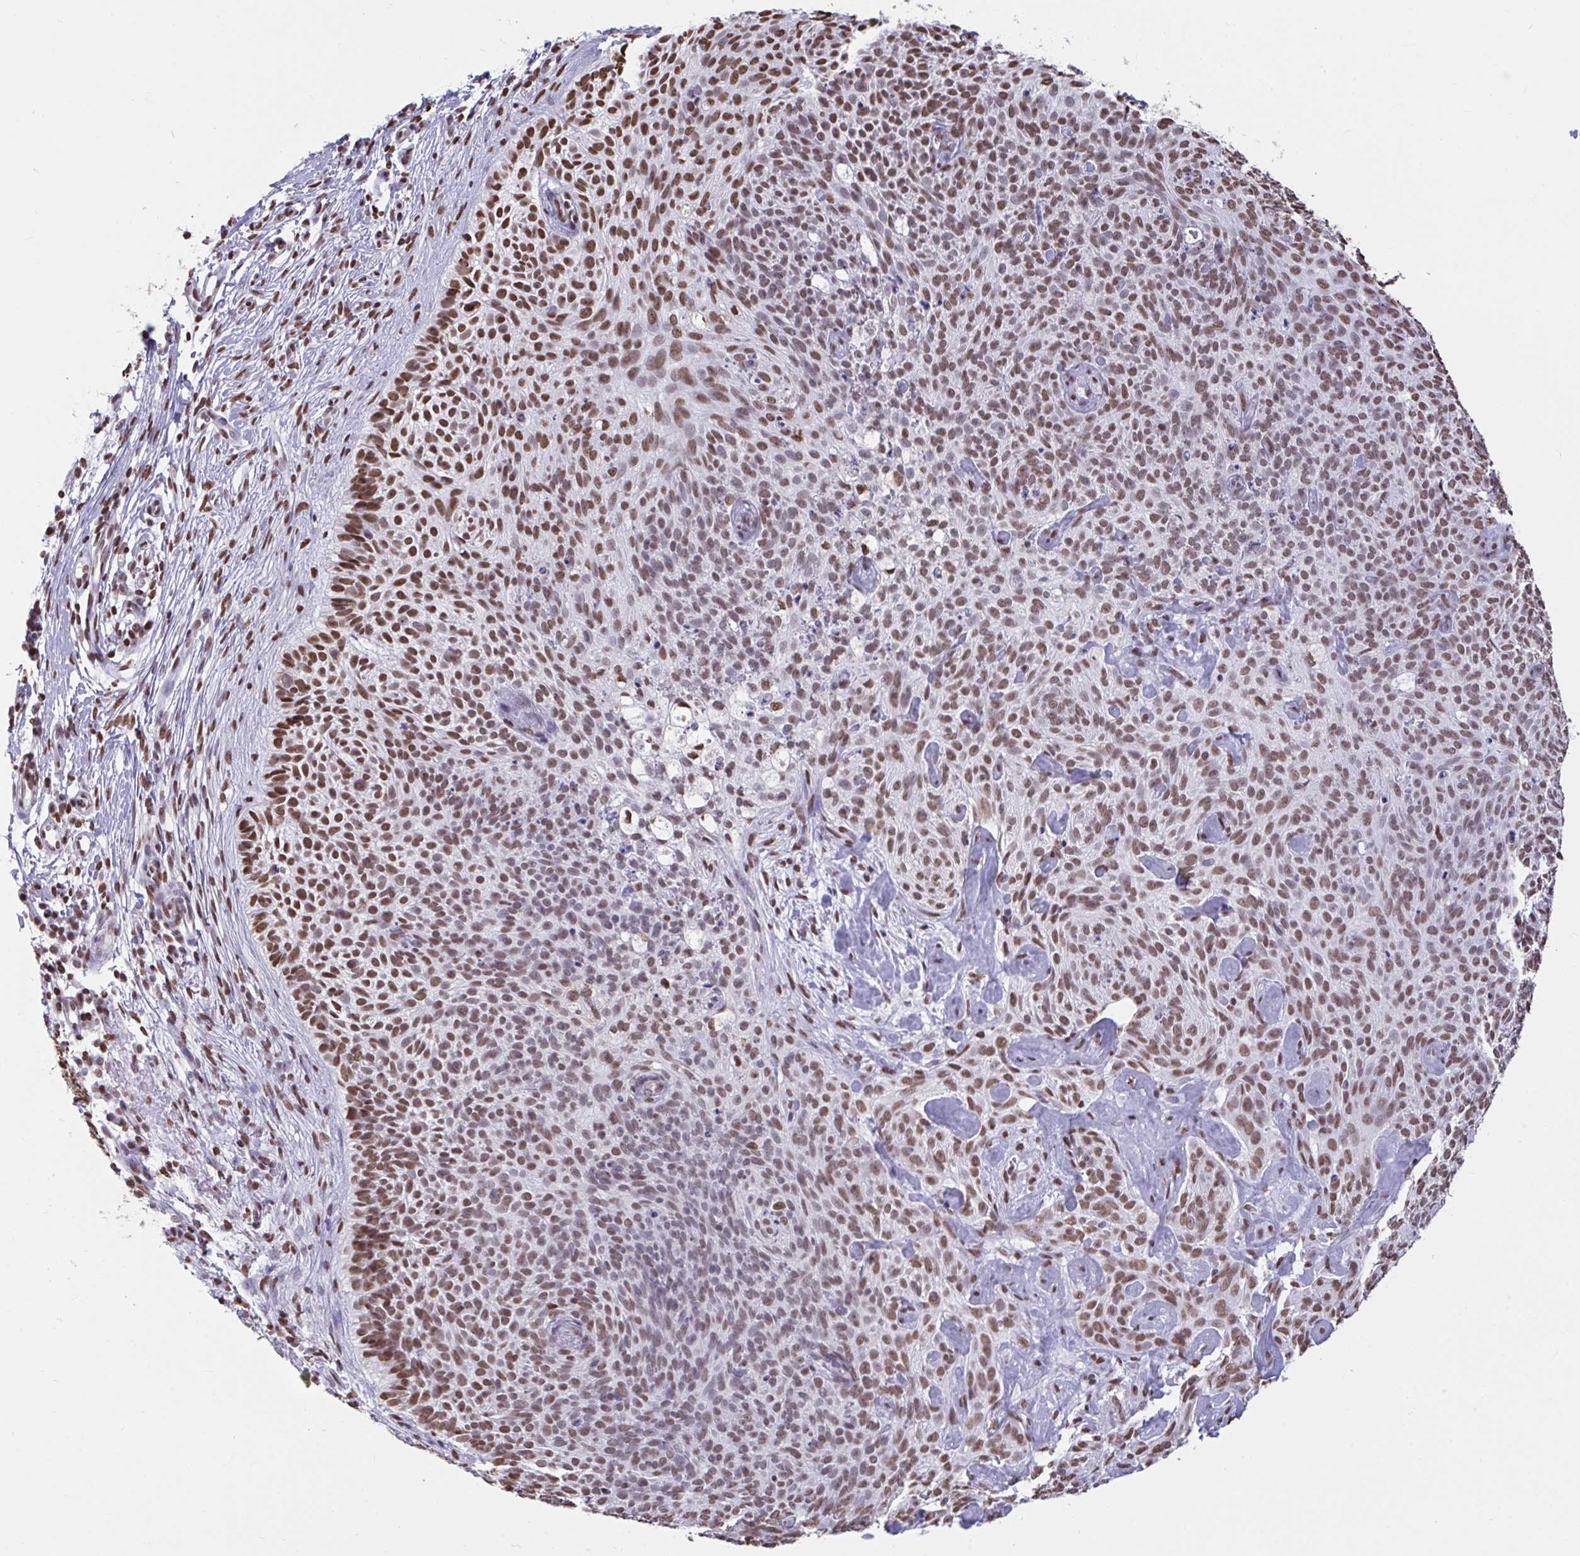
{"staining": {"intensity": "moderate", "quantity": ">75%", "location": "nuclear"}, "tissue": "skin cancer", "cell_type": "Tumor cells", "image_type": "cancer", "snomed": [{"axis": "morphology", "description": "Basal cell carcinoma"}, {"axis": "topography", "description": "Skin"}, {"axis": "topography", "description": "Skin of face"}], "caption": "Immunohistochemical staining of basal cell carcinoma (skin) displays medium levels of moderate nuclear protein positivity in approximately >75% of tumor cells.", "gene": "HNRNPDL", "patient": {"sex": "female", "age": 82}}